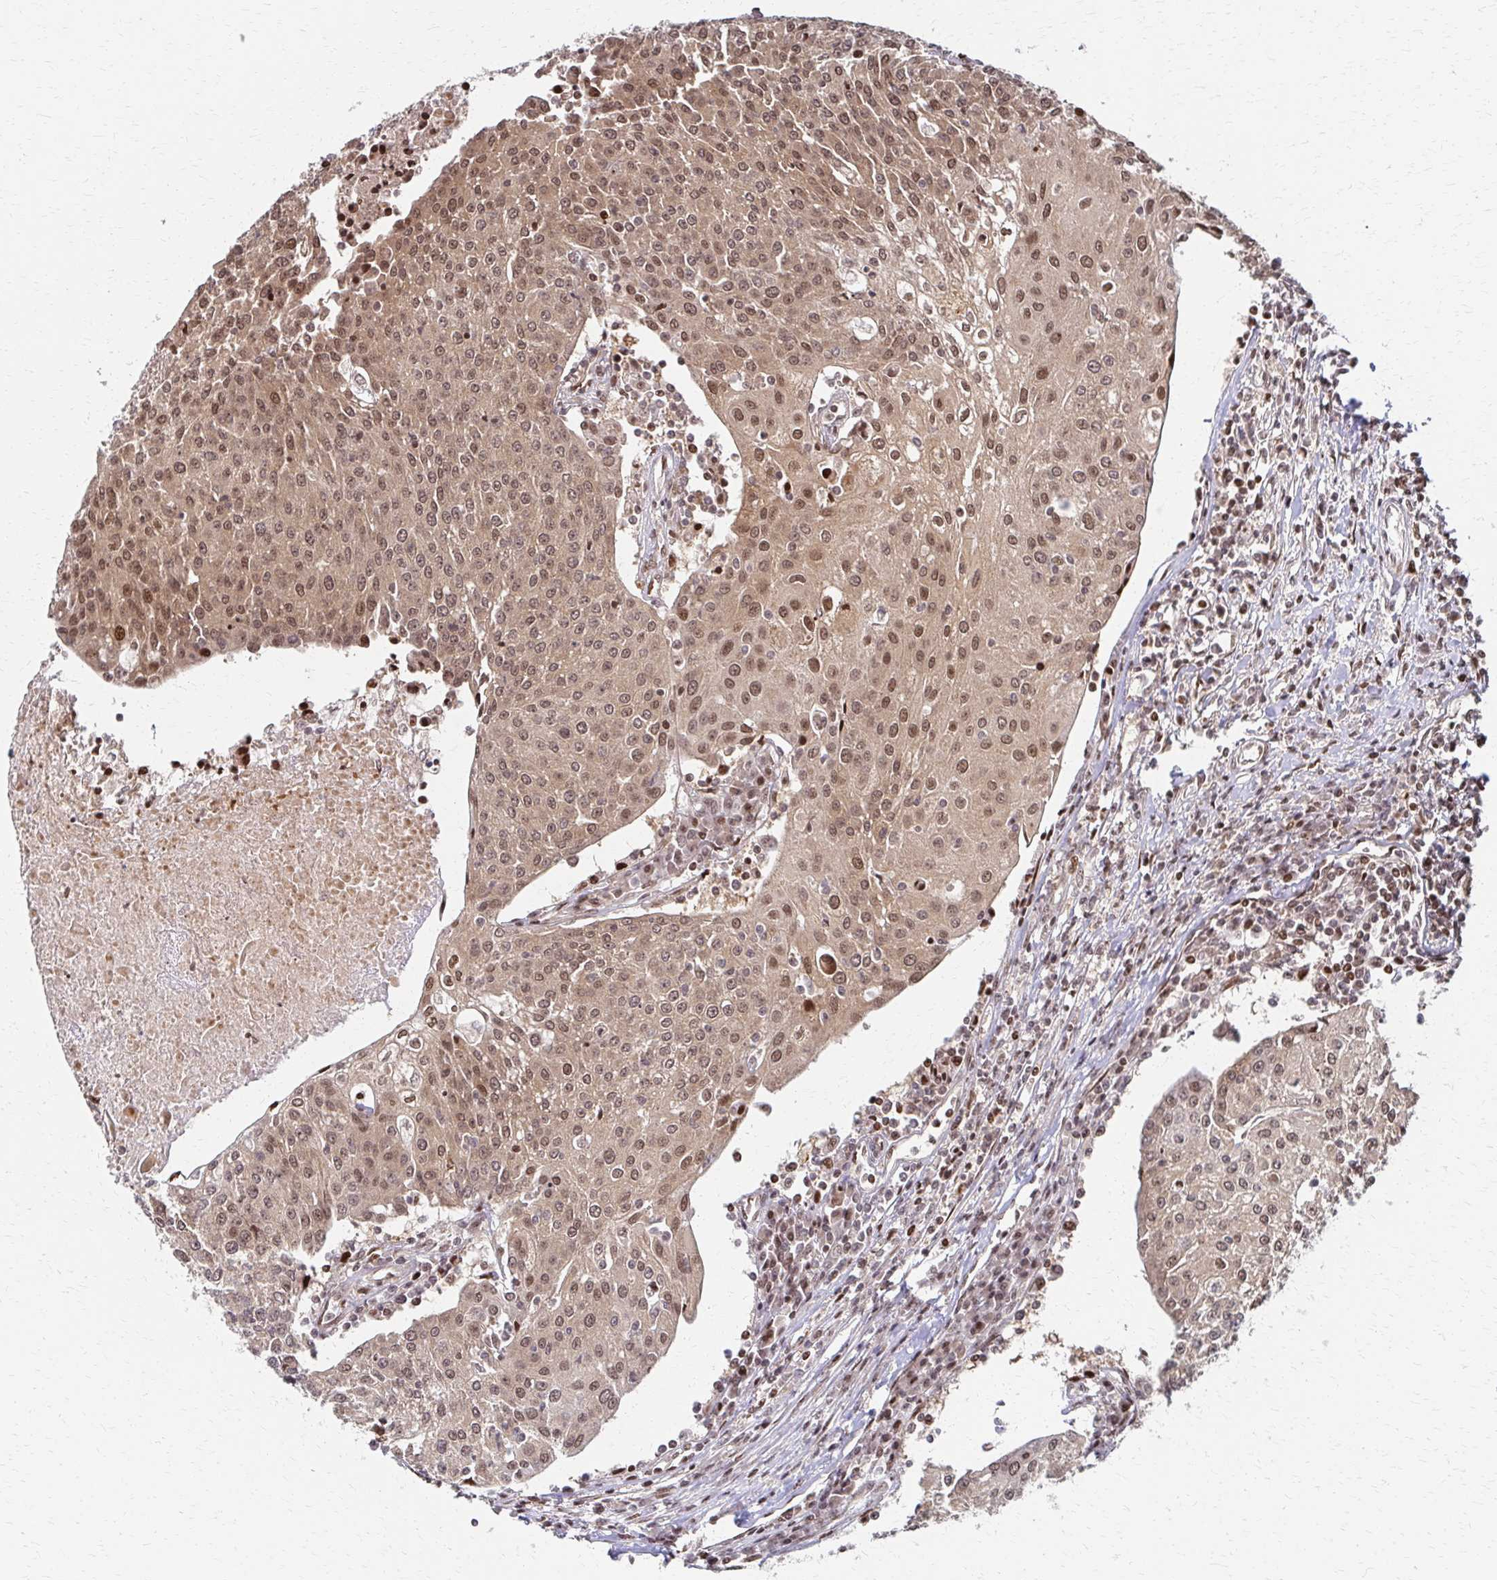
{"staining": {"intensity": "moderate", "quantity": ">75%", "location": "cytoplasmic/membranous,nuclear"}, "tissue": "urothelial cancer", "cell_type": "Tumor cells", "image_type": "cancer", "snomed": [{"axis": "morphology", "description": "Urothelial carcinoma, High grade"}, {"axis": "topography", "description": "Urinary bladder"}], "caption": "Immunohistochemistry (IHC) photomicrograph of high-grade urothelial carcinoma stained for a protein (brown), which exhibits medium levels of moderate cytoplasmic/membranous and nuclear expression in about >75% of tumor cells.", "gene": "PSMD7", "patient": {"sex": "female", "age": 85}}